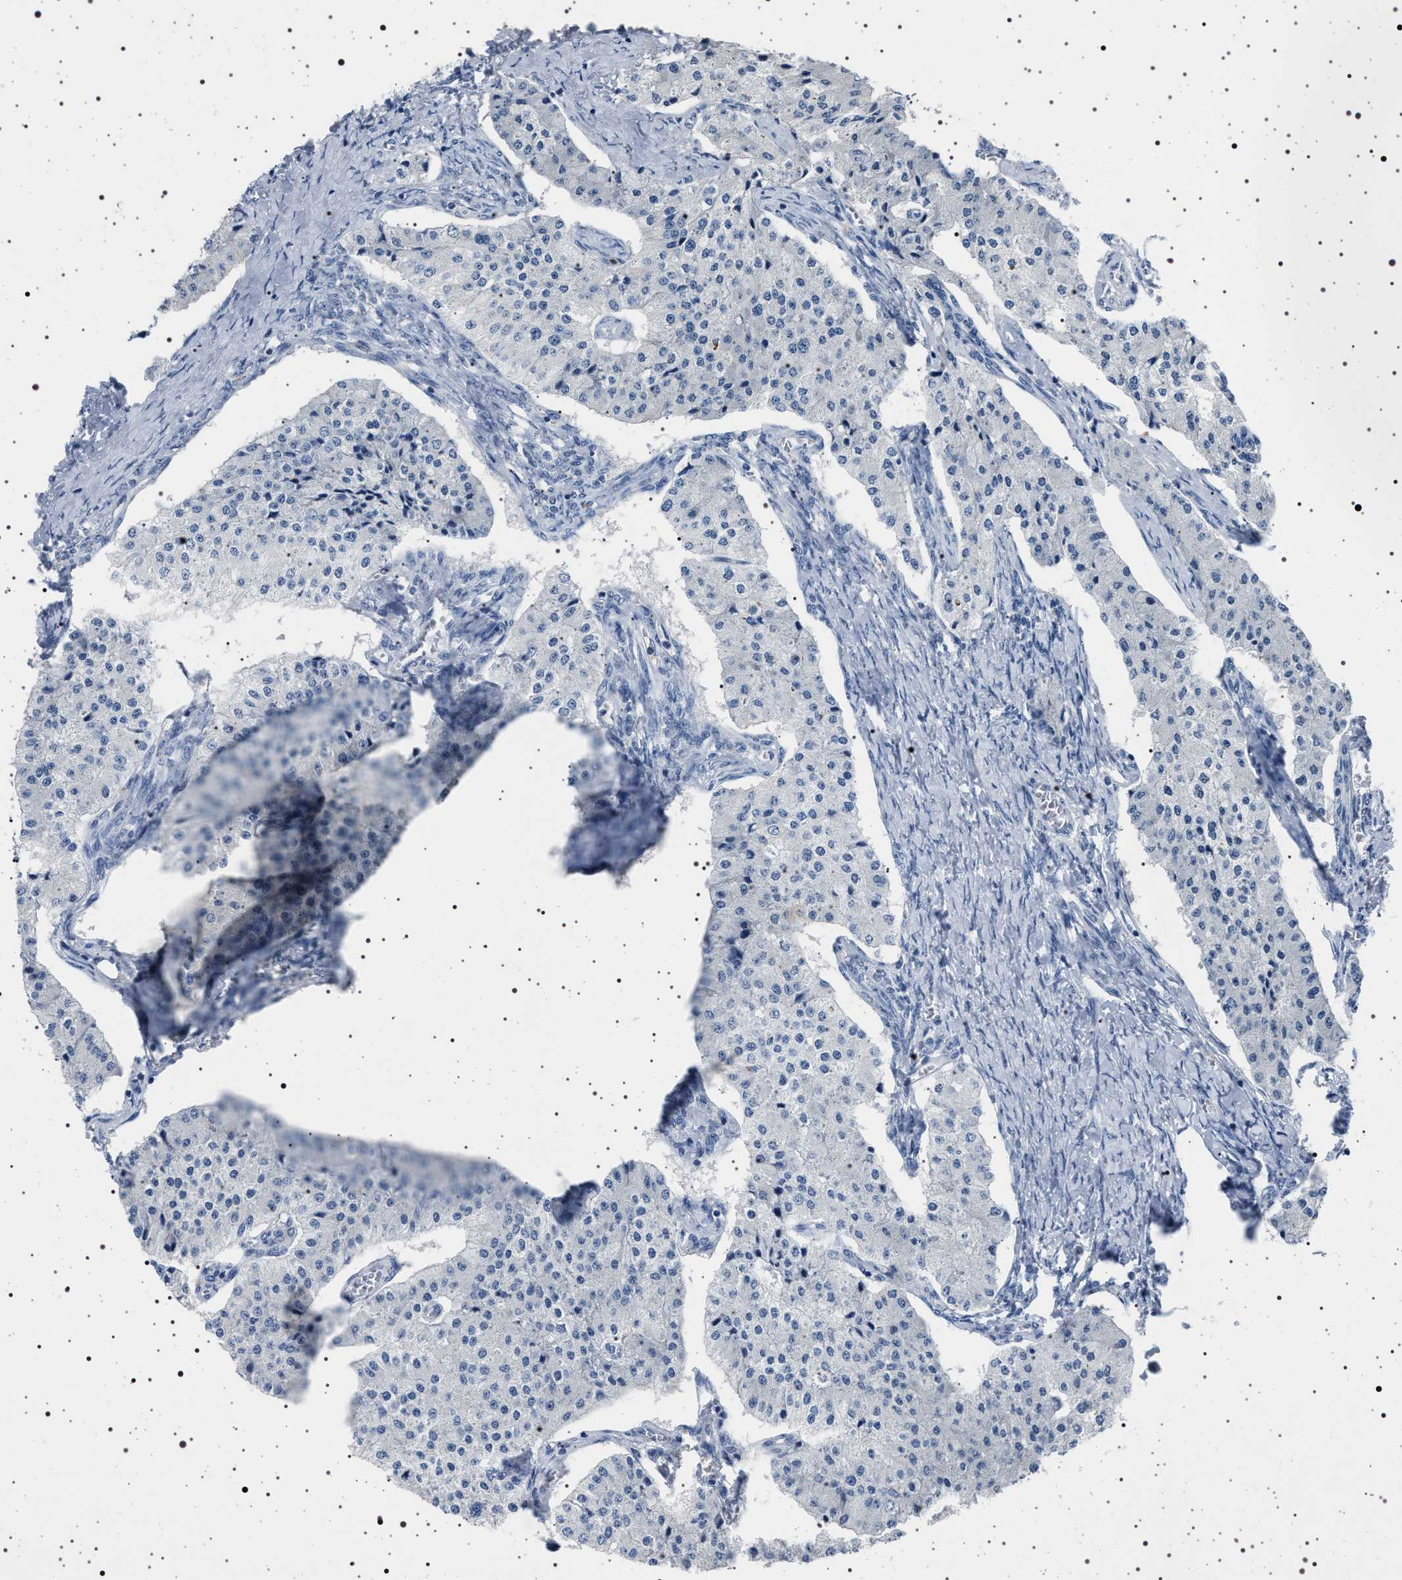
{"staining": {"intensity": "negative", "quantity": "none", "location": "none"}, "tissue": "carcinoid", "cell_type": "Tumor cells", "image_type": "cancer", "snomed": [{"axis": "morphology", "description": "Carcinoid, malignant, NOS"}, {"axis": "topography", "description": "Colon"}], "caption": "This is an IHC image of carcinoid. There is no staining in tumor cells.", "gene": "NAT9", "patient": {"sex": "female", "age": 52}}